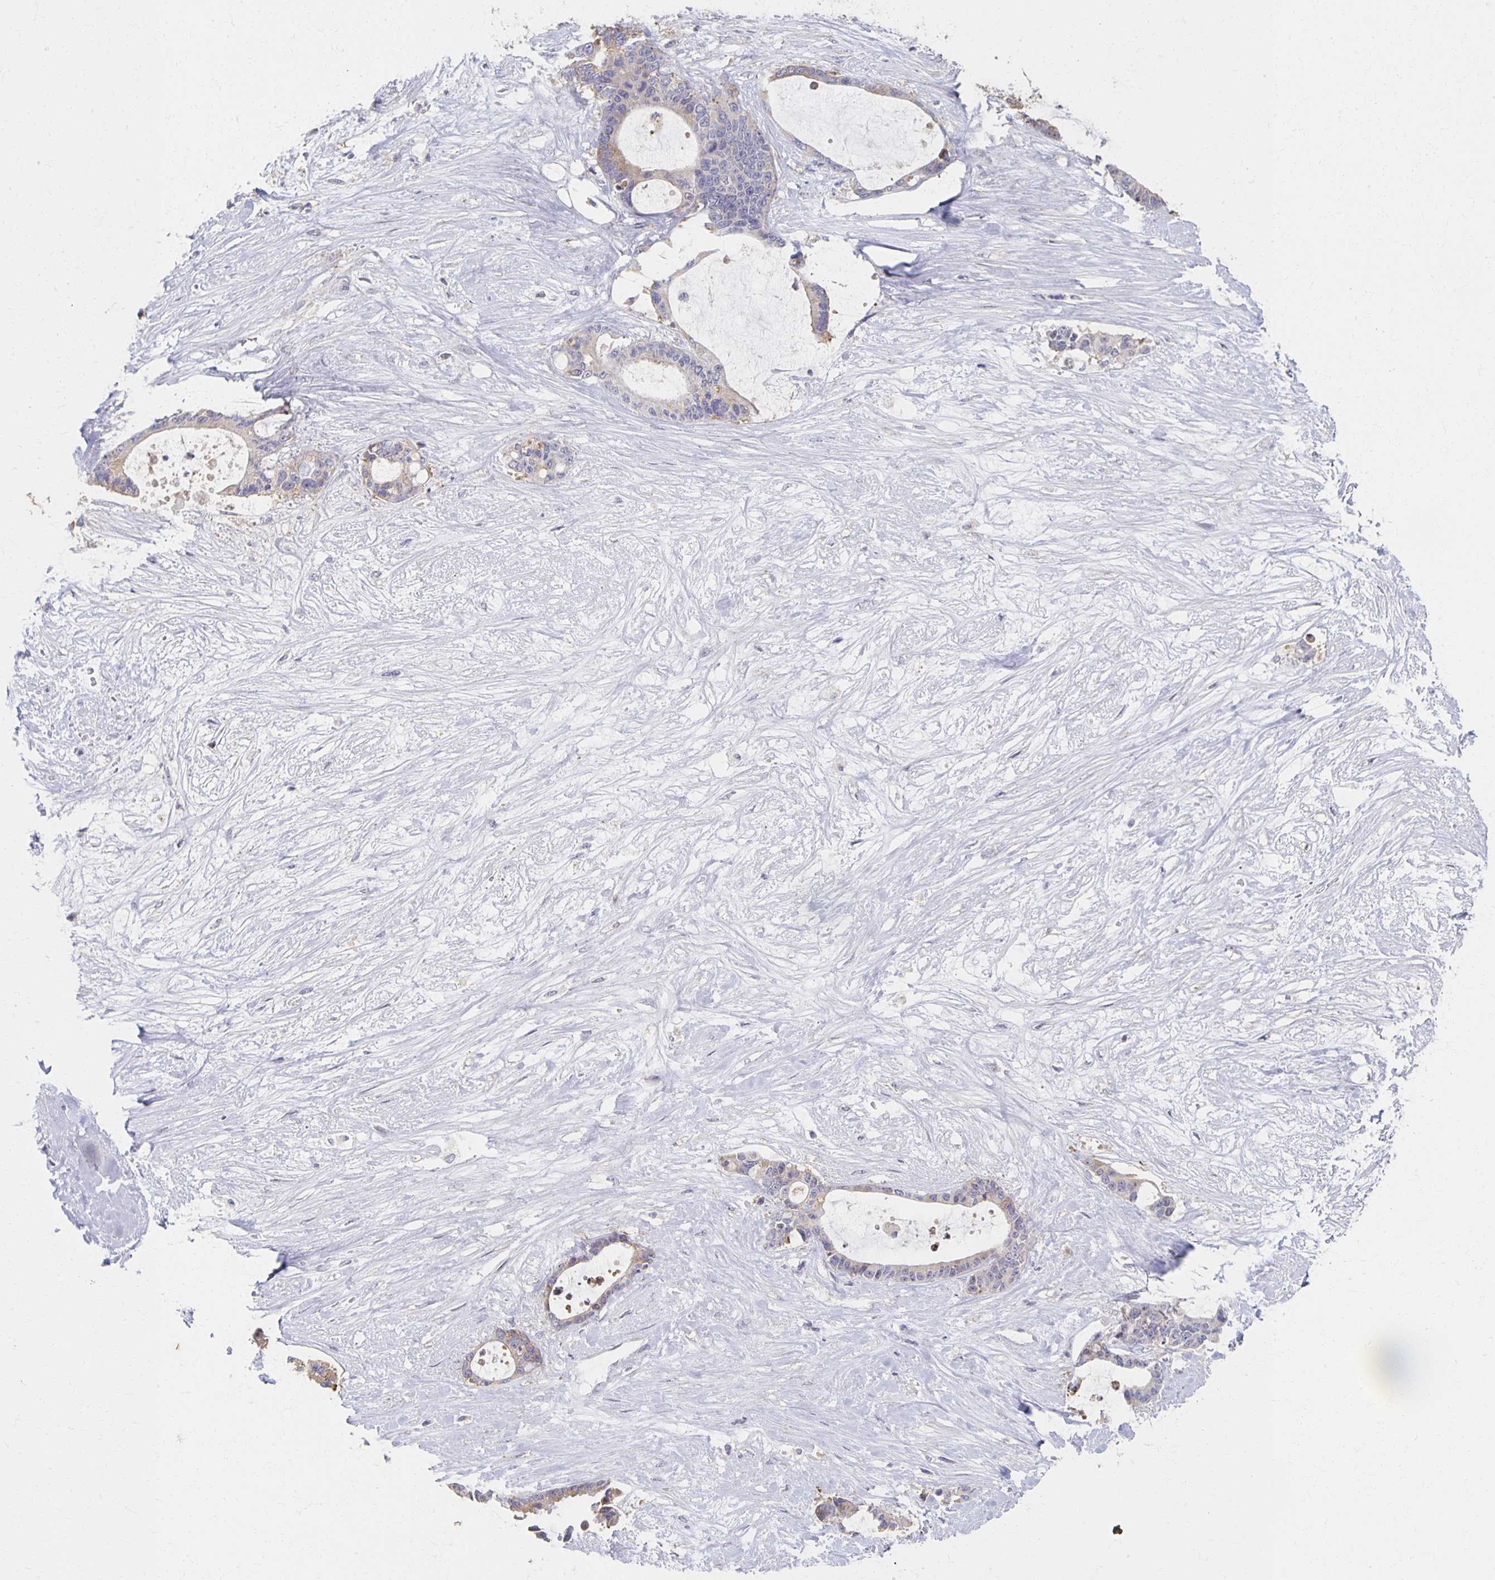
{"staining": {"intensity": "negative", "quantity": "none", "location": "none"}, "tissue": "liver cancer", "cell_type": "Tumor cells", "image_type": "cancer", "snomed": [{"axis": "morphology", "description": "Normal tissue, NOS"}, {"axis": "morphology", "description": "Cholangiocarcinoma"}, {"axis": "topography", "description": "Liver"}, {"axis": "topography", "description": "Peripheral nerve tissue"}], "caption": "Protein analysis of cholangiocarcinoma (liver) displays no significant staining in tumor cells.", "gene": "ZNF692", "patient": {"sex": "female", "age": 73}}